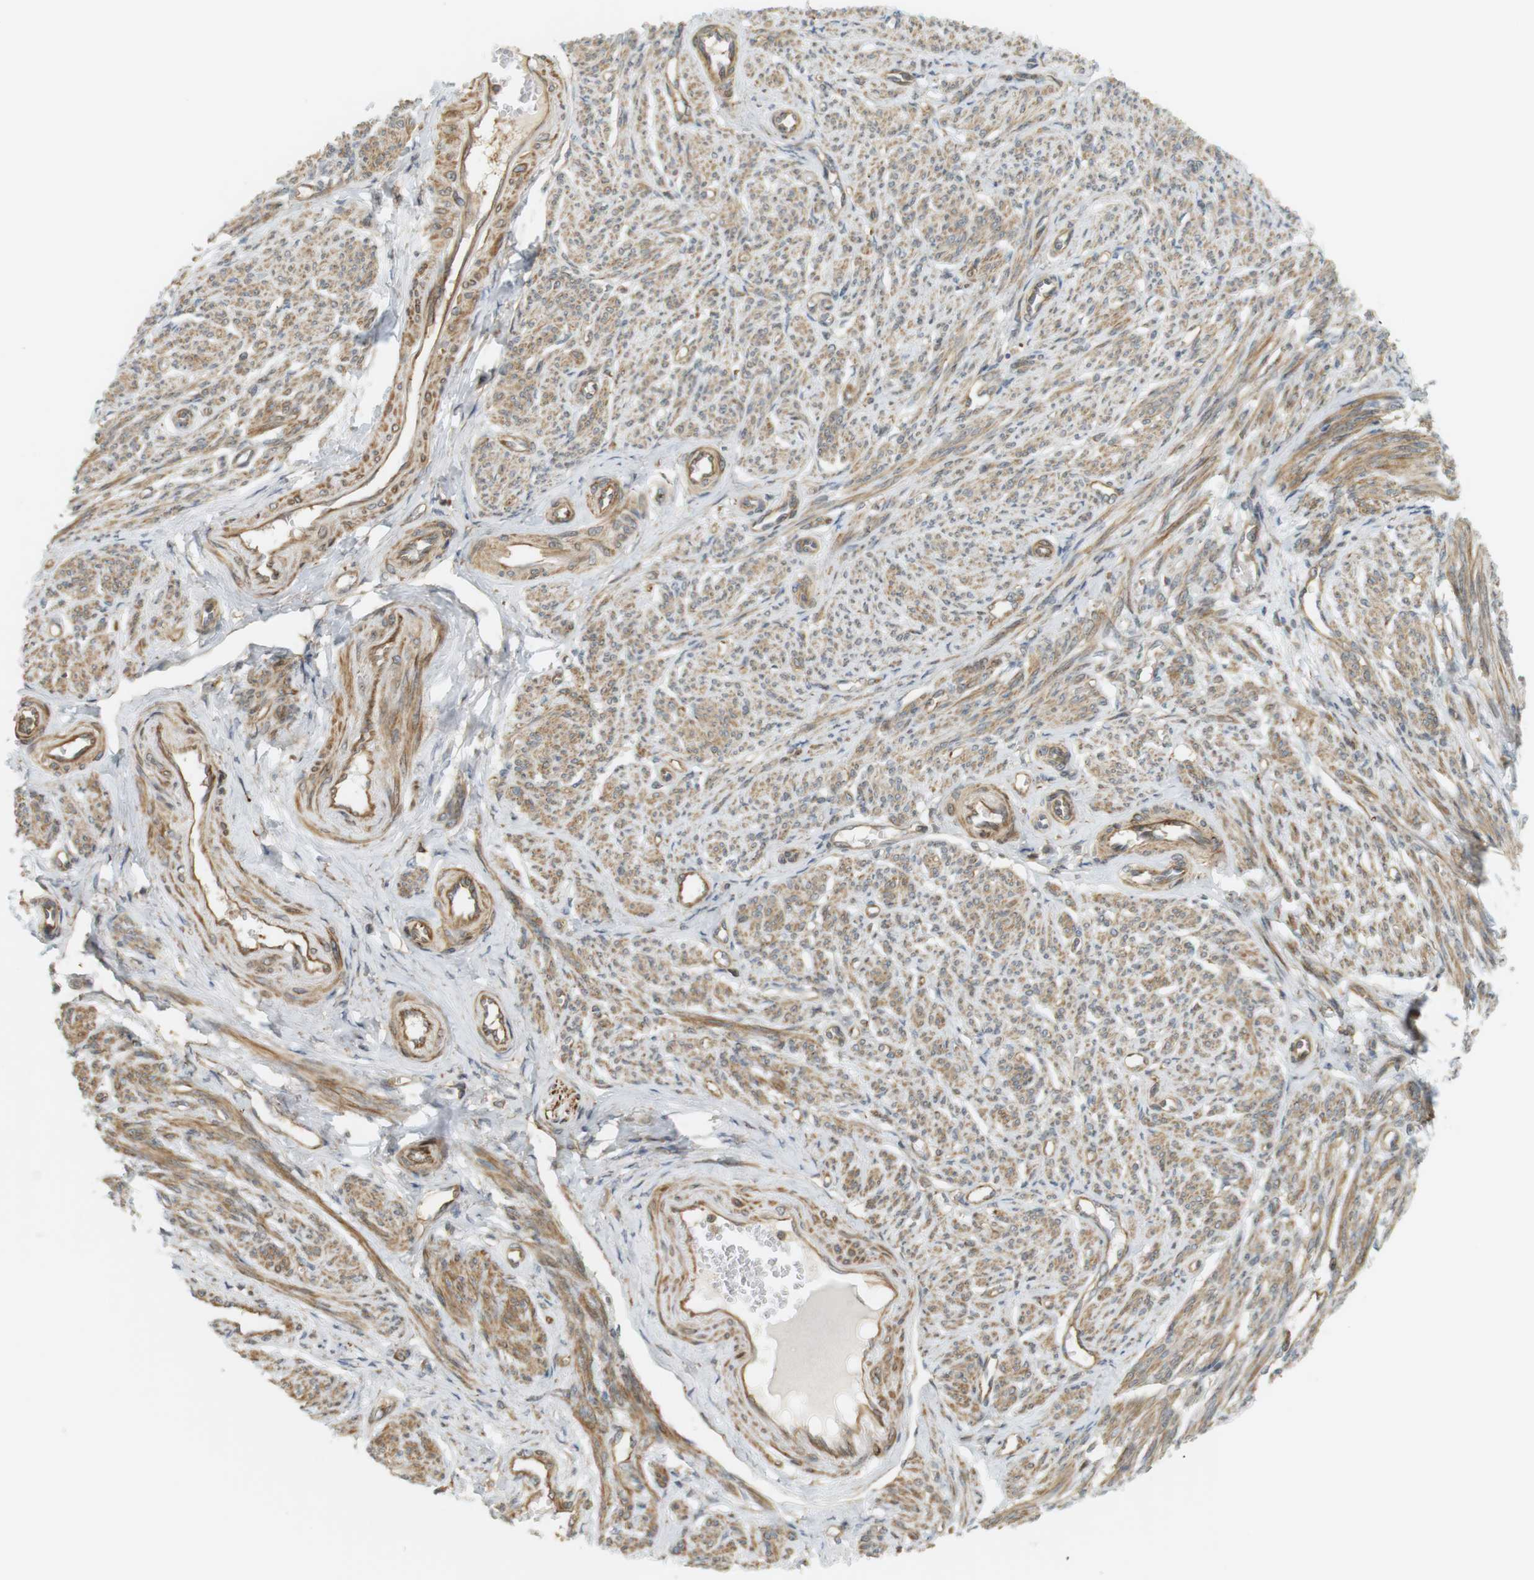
{"staining": {"intensity": "strong", "quantity": ">75%", "location": "cytoplasmic/membranous"}, "tissue": "smooth muscle", "cell_type": "Smooth muscle cells", "image_type": "normal", "snomed": [{"axis": "morphology", "description": "Normal tissue, NOS"}, {"axis": "topography", "description": "Smooth muscle"}], "caption": "Strong cytoplasmic/membranous protein staining is seen in about >75% of smooth muscle cells in smooth muscle. The protein of interest is shown in brown color, while the nuclei are stained blue.", "gene": "PA2G4", "patient": {"sex": "female", "age": 65}}